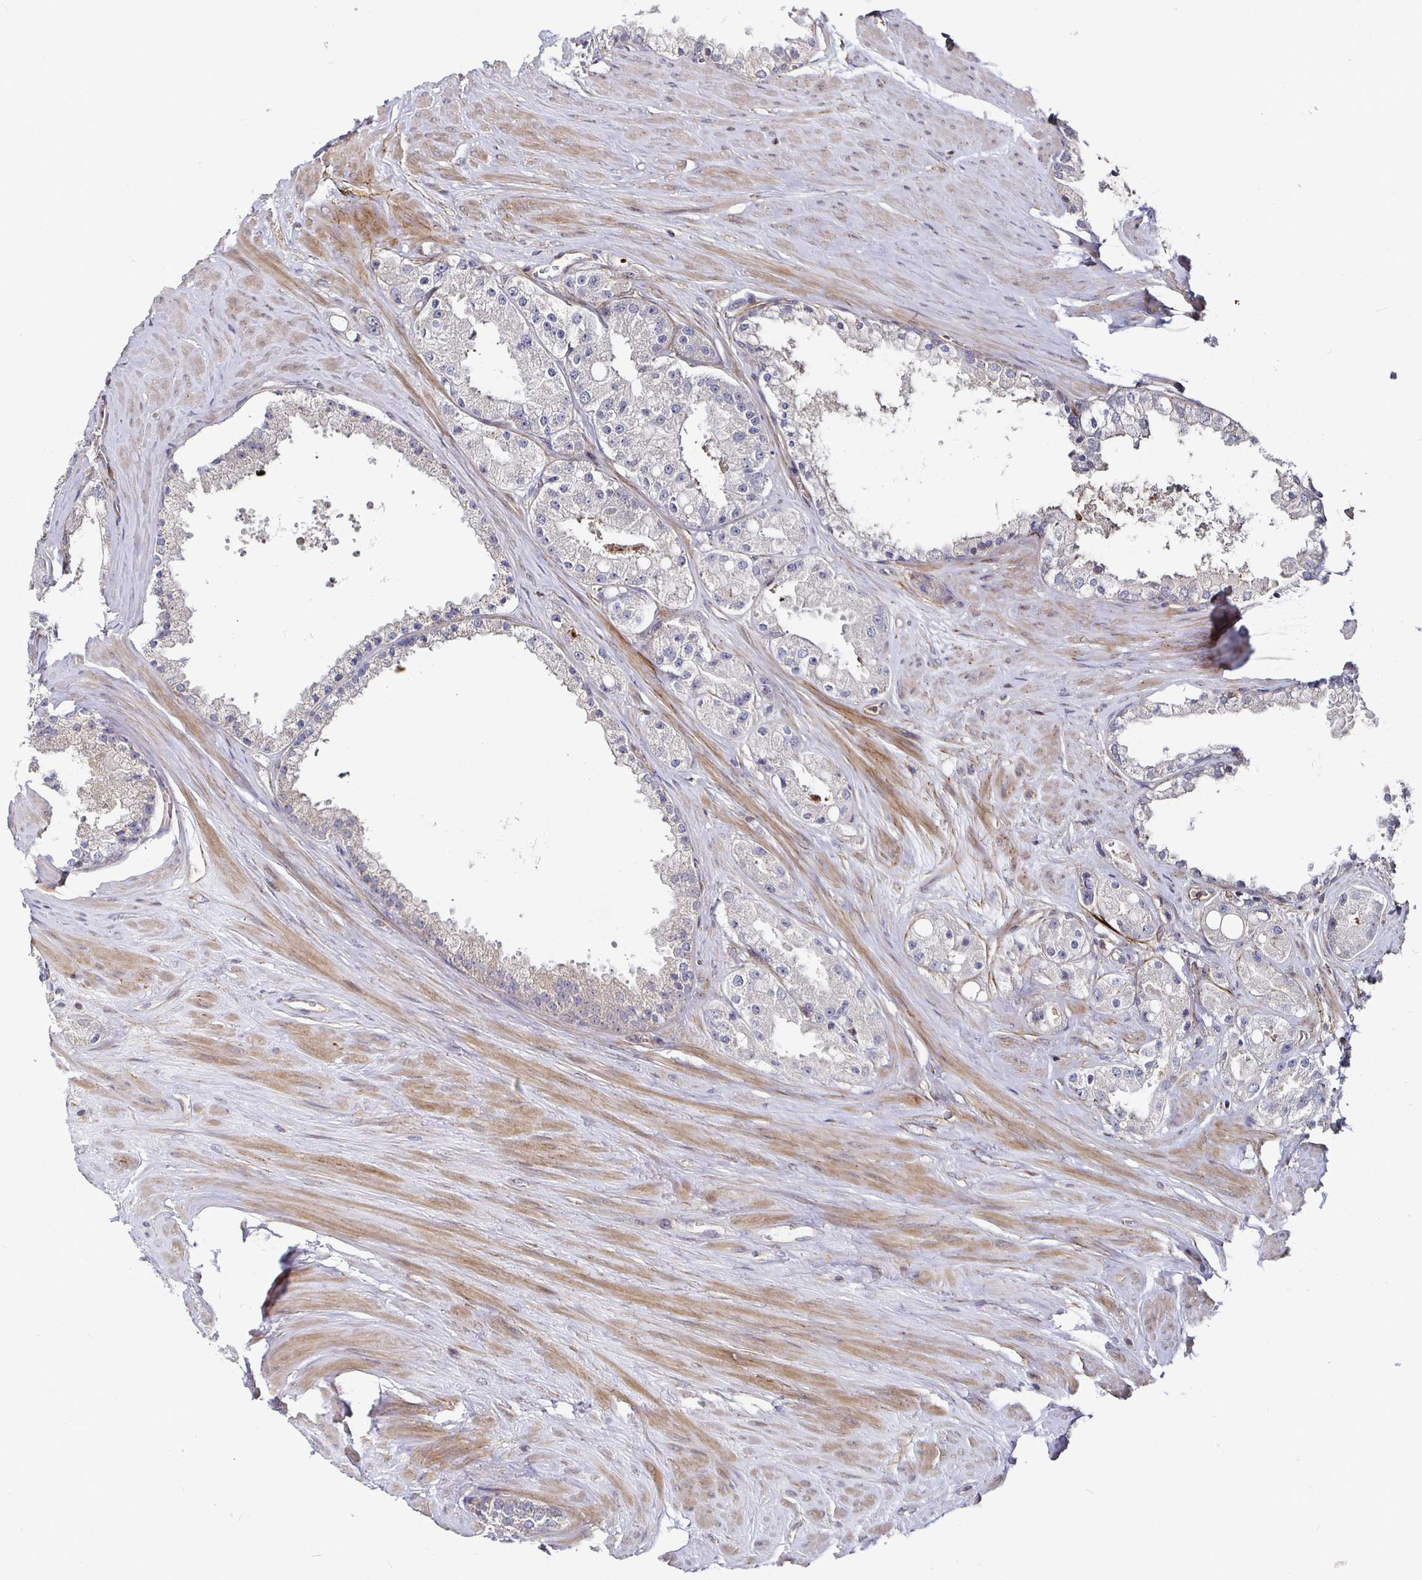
{"staining": {"intensity": "negative", "quantity": "none", "location": "none"}, "tissue": "prostate cancer", "cell_type": "Tumor cells", "image_type": "cancer", "snomed": [{"axis": "morphology", "description": "Adenocarcinoma, High grade"}, {"axis": "topography", "description": "Prostate"}], "caption": "An immunohistochemistry photomicrograph of prostate high-grade adenocarcinoma is shown. There is no staining in tumor cells of prostate high-grade adenocarcinoma. Brightfield microscopy of immunohistochemistry (IHC) stained with DAB (brown) and hematoxylin (blue), captured at high magnification.", "gene": "GJA4", "patient": {"sex": "male", "age": 66}}